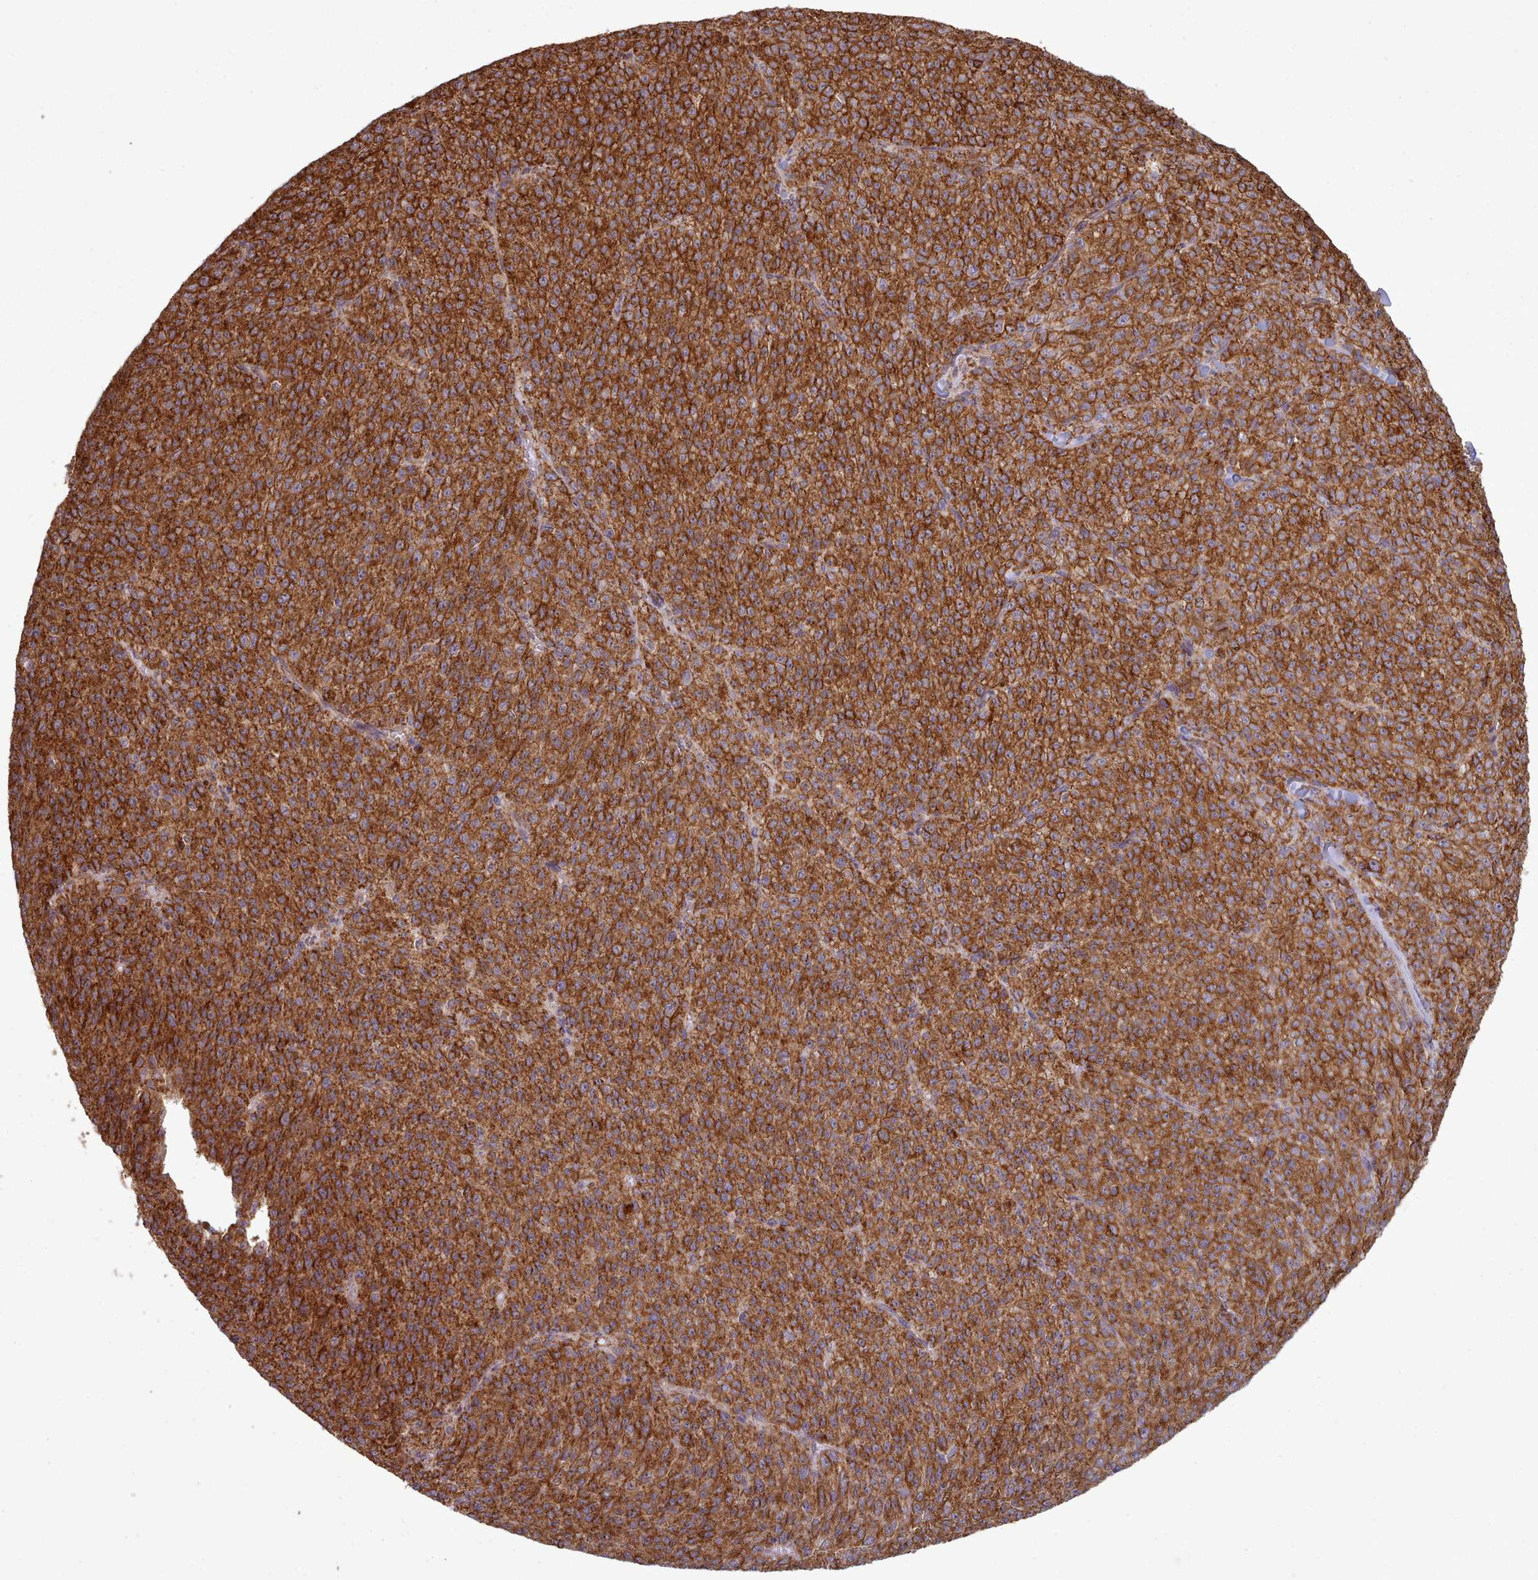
{"staining": {"intensity": "strong", "quantity": ">75%", "location": "cytoplasmic/membranous"}, "tissue": "melanoma", "cell_type": "Tumor cells", "image_type": "cancer", "snomed": [{"axis": "morphology", "description": "Malignant melanoma, NOS"}, {"axis": "topography", "description": "Skin"}], "caption": "This image reveals melanoma stained with IHC to label a protein in brown. The cytoplasmic/membranous of tumor cells show strong positivity for the protein. Nuclei are counter-stained blue.", "gene": "MRPL46", "patient": {"sex": "female", "age": 52}}